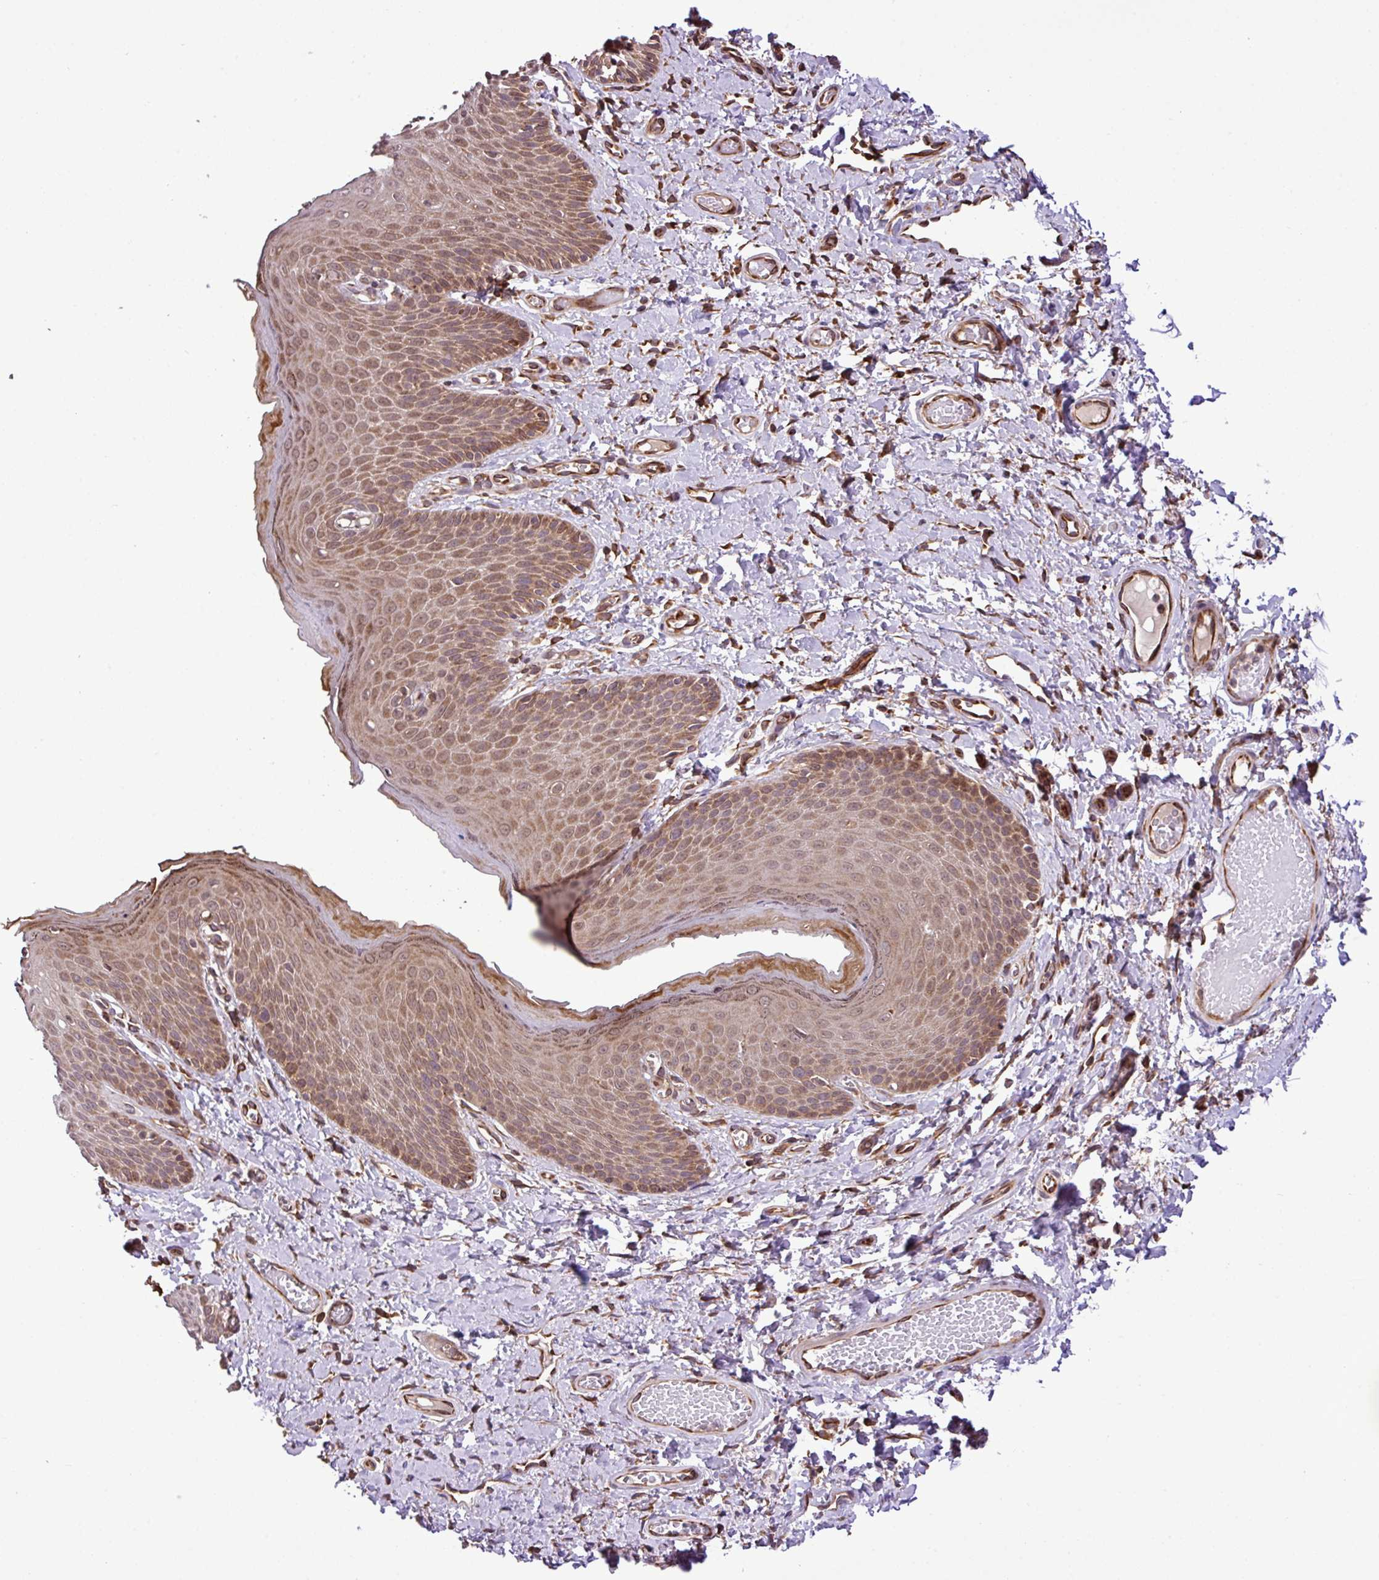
{"staining": {"intensity": "strong", "quantity": "25%-75%", "location": "cytoplasmic/membranous"}, "tissue": "skin", "cell_type": "Epidermal cells", "image_type": "normal", "snomed": [{"axis": "morphology", "description": "Normal tissue, NOS"}, {"axis": "topography", "description": "Anal"}], "caption": "The micrograph exhibits immunohistochemical staining of normal skin. There is strong cytoplasmic/membranous positivity is seen in approximately 25%-75% of epidermal cells. The staining was performed using DAB (3,3'-diaminobenzidine), with brown indicating positive protein expression. Nuclei are stained blue with hematoxylin.", "gene": "DLGAP4", "patient": {"sex": "female", "age": 40}}